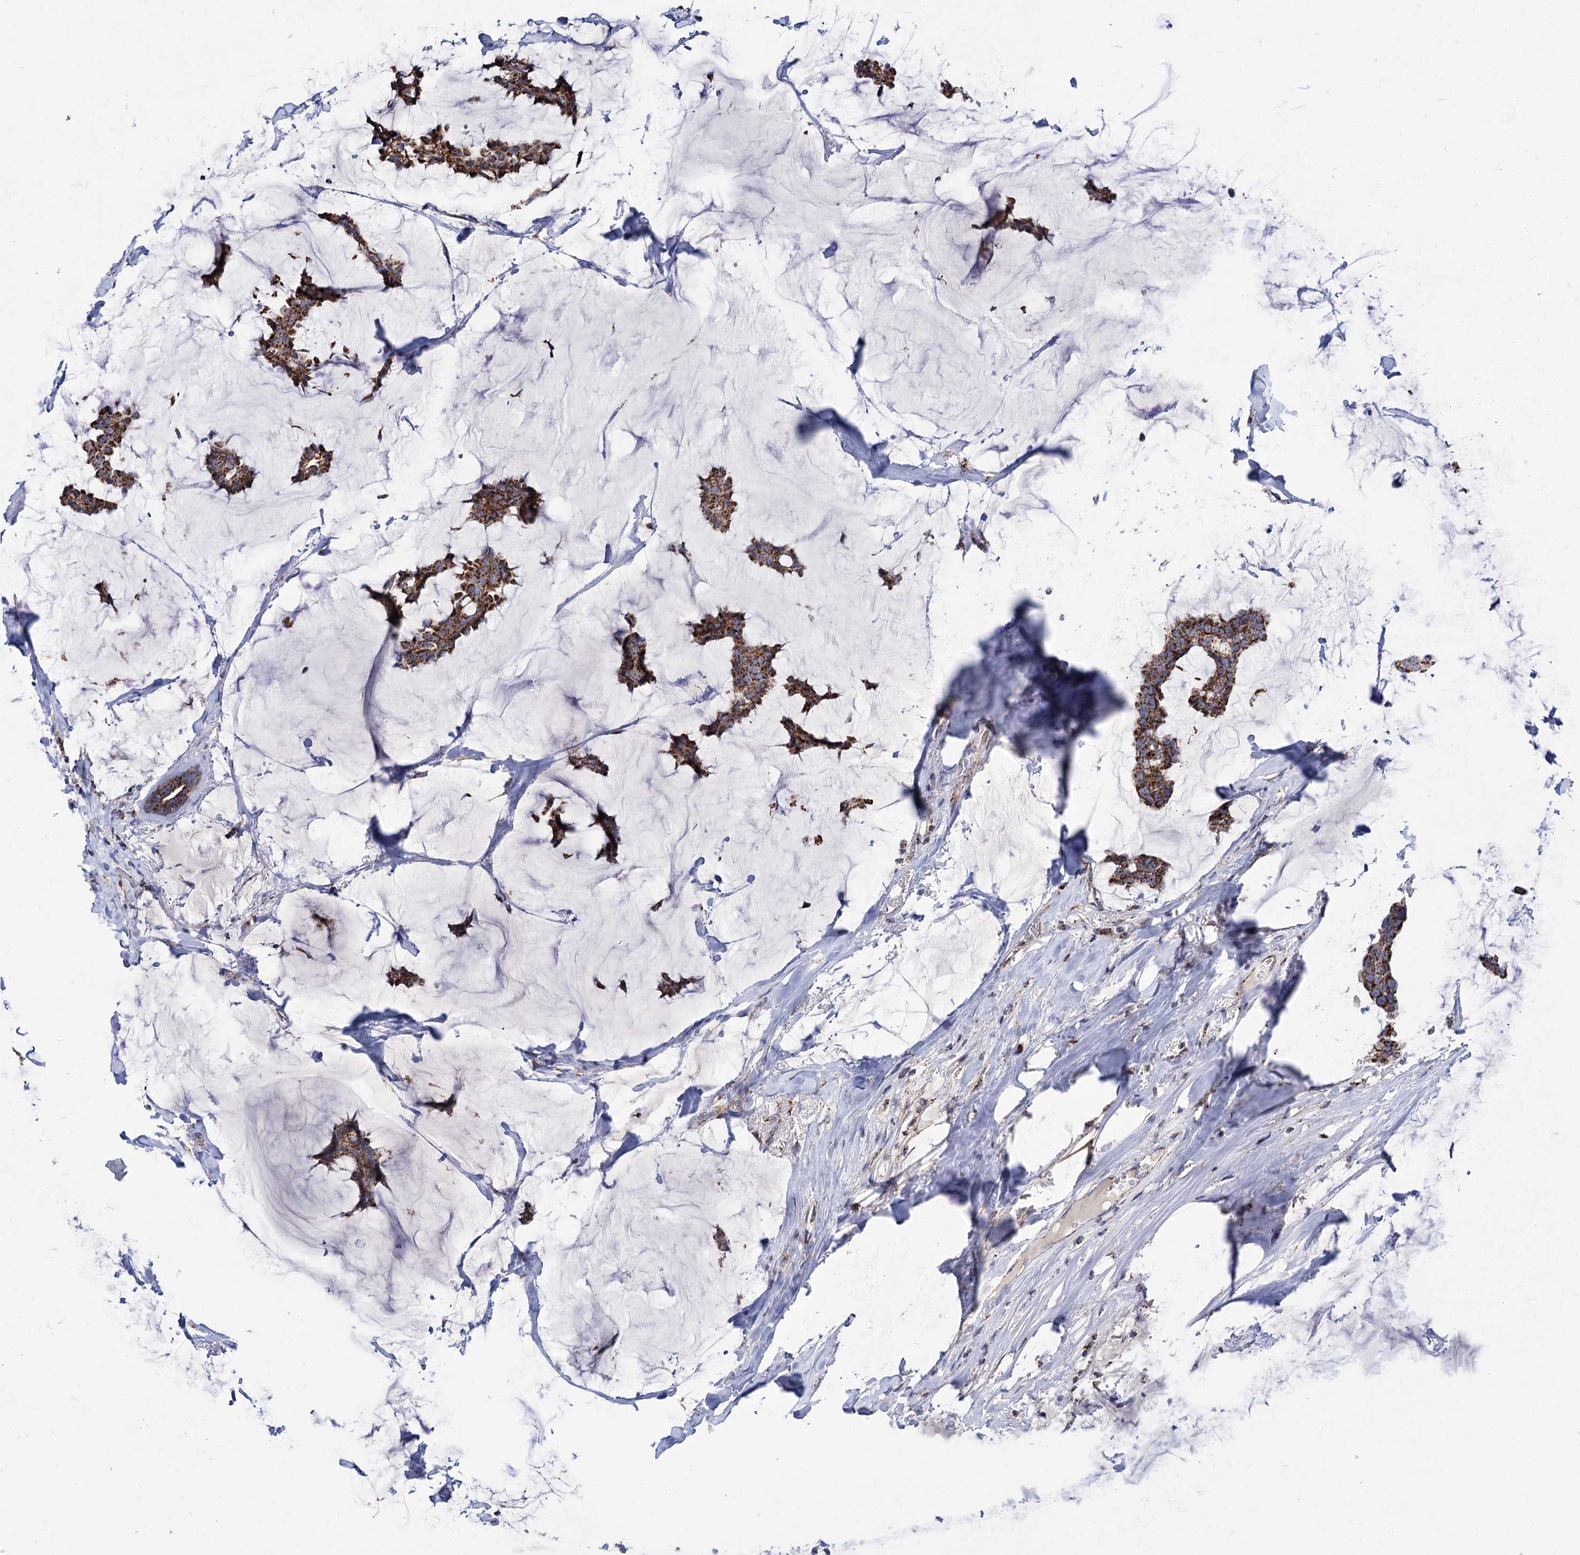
{"staining": {"intensity": "strong", "quantity": ">75%", "location": "cytoplasmic/membranous"}, "tissue": "breast cancer", "cell_type": "Tumor cells", "image_type": "cancer", "snomed": [{"axis": "morphology", "description": "Duct carcinoma"}, {"axis": "topography", "description": "Breast"}], "caption": "Breast cancer was stained to show a protein in brown. There is high levels of strong cytoplasmic/membranous staining in approximately >75% of tumor cells.", "gene": "ABHD10", "patient": {"sex": "female", "age": 93}}